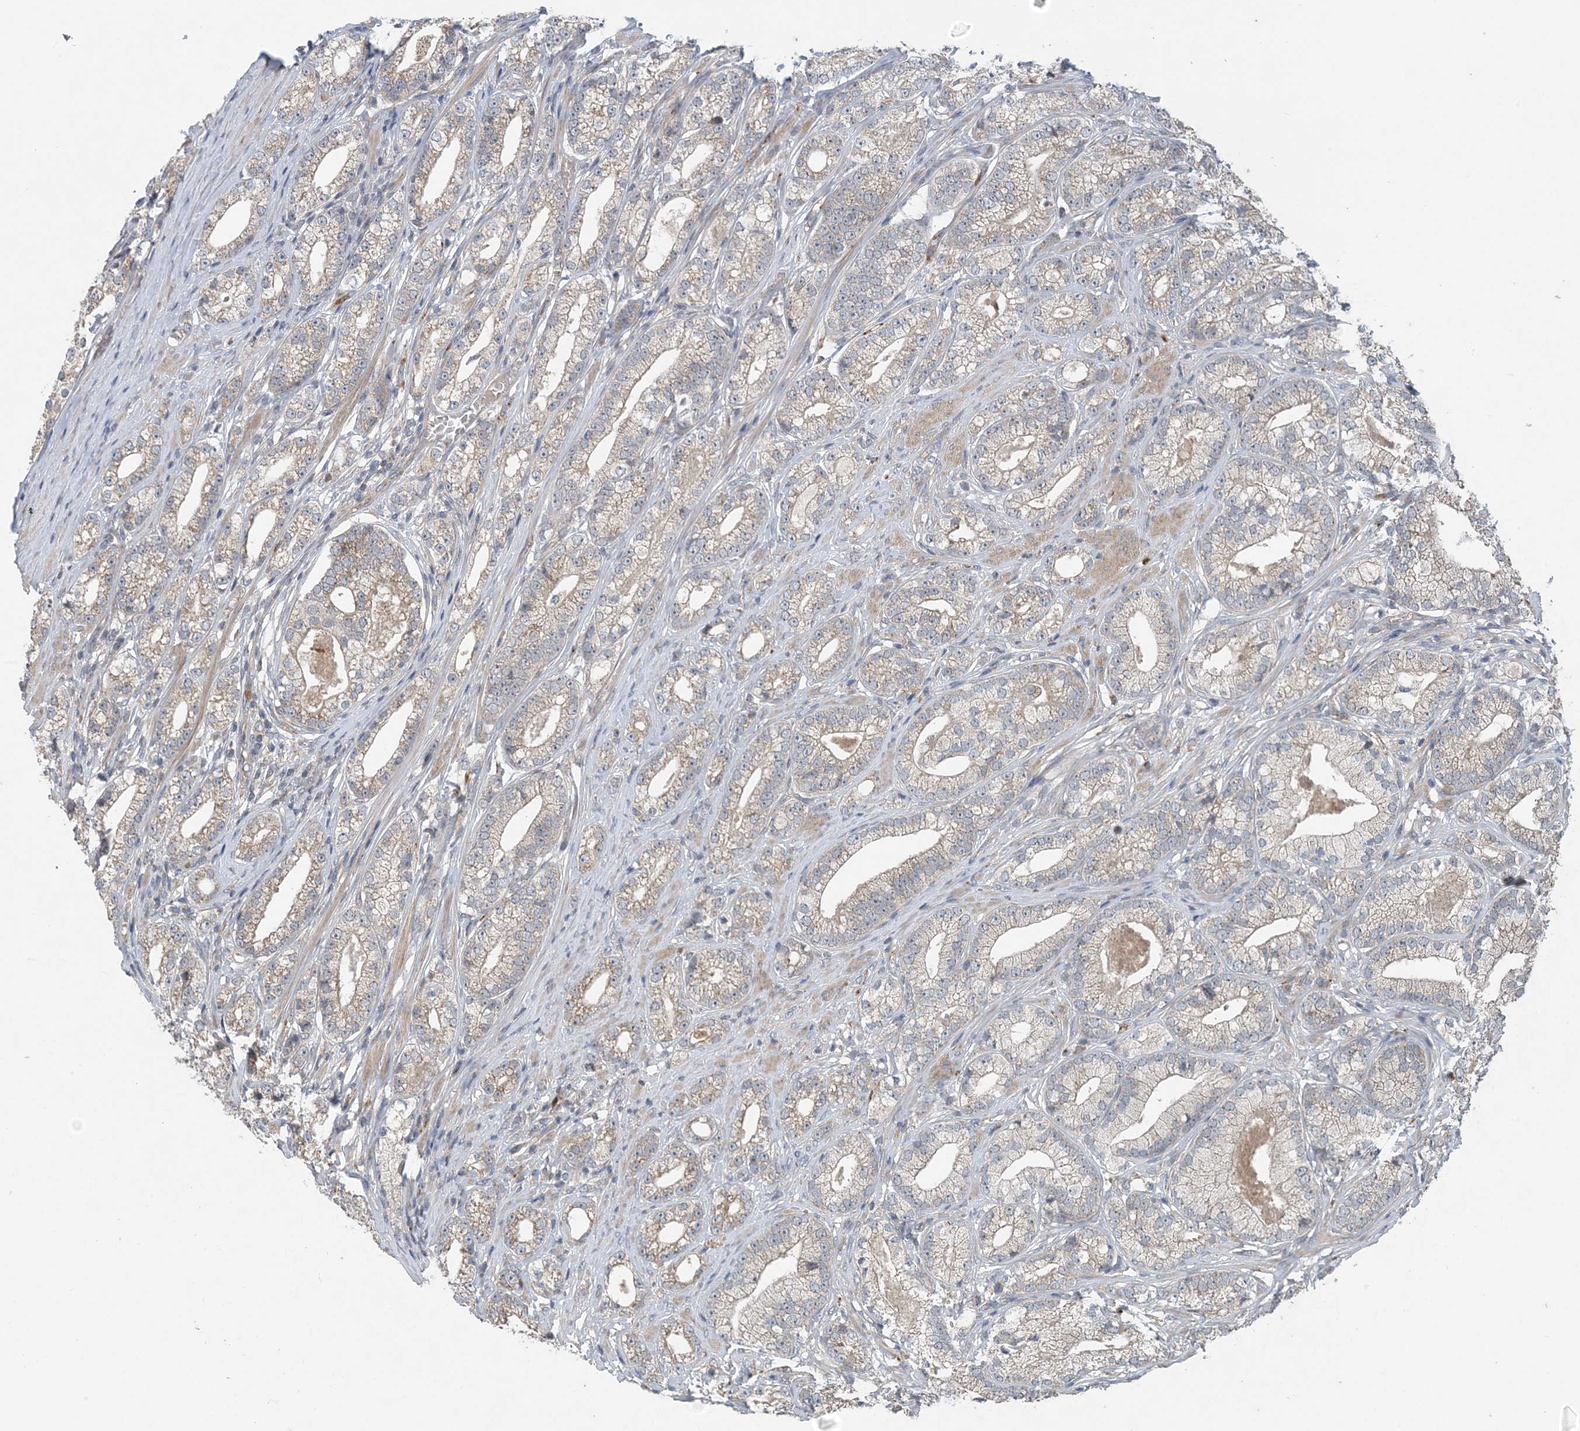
{"staining": {"intensity": "weak", "quantity": "25%-75%", "location": "cytoplasmic/membranous"}, "tissue": "prostate cancer", "cell_type": "Tumor cells", "image_type": "cancer", "snomed": [{"axis": "morphology", "description": "Adenocarcinoma, High grade"}, {"axis": "topography", "description": "Prostate"}], "caption": "Brown immunohistochemical staining in human adenocarcinoma (high-grade) (prostate) reveals weak cytoplasmic/membranous staining in about 25%-75% of tumor cells.", "gene": "MYO9B", "patient": {"sex": "male", "age": 69}}